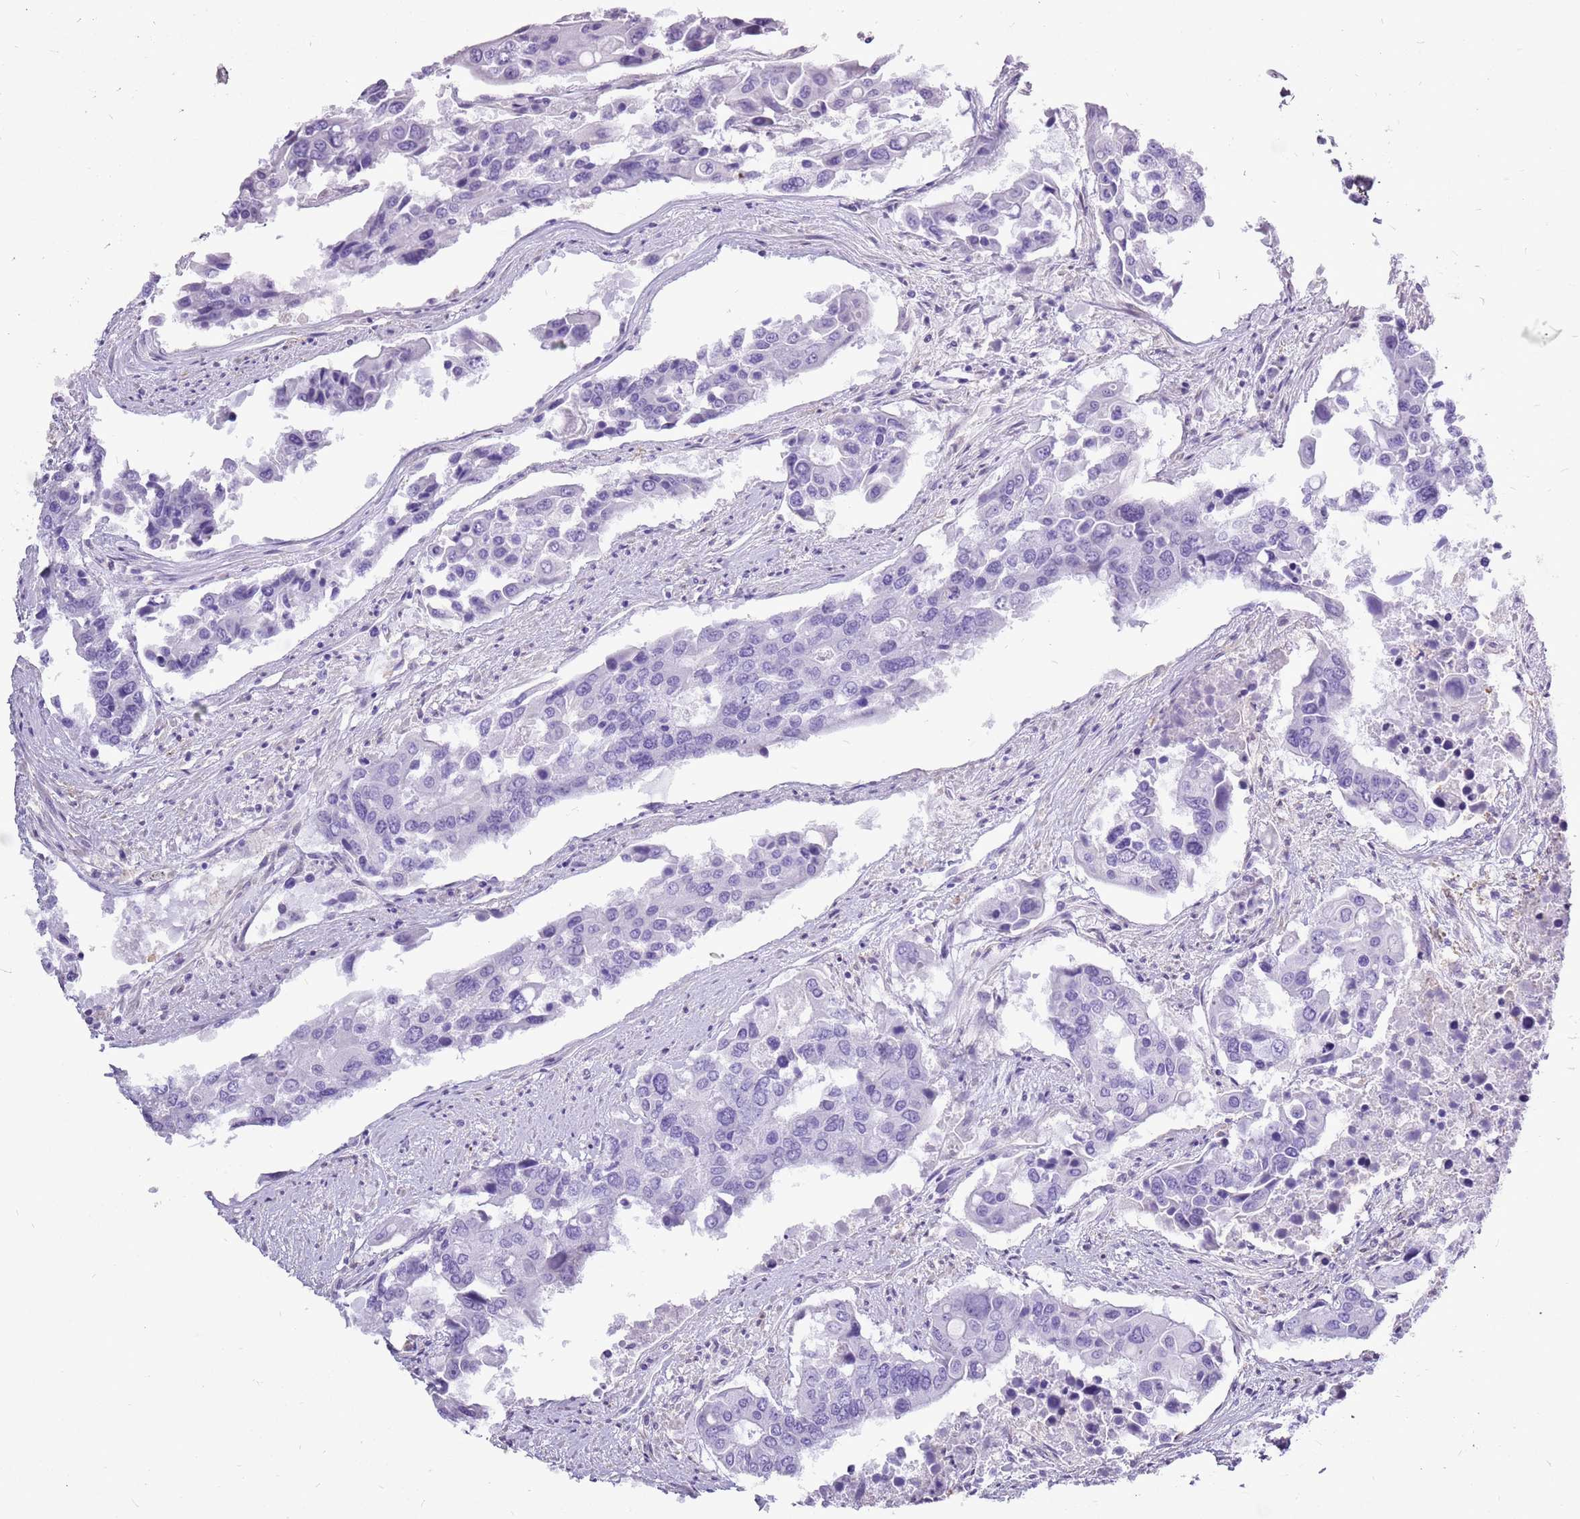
{"staining": {"intensity": "negative", "quantity": "none", "location": "none"}, "tissue": "colorectal cancer", "cell_type": "Tumor cells", "image_type": "cancer", "snomed": [{"axis": "morphology", "description": "Adenocarcinoma, NOS"}, {"axis": "topography", "description": "Colon"}], "caption": "Immunohistochemistry (IHC) of human adenocarcinoma (colorectal) shows no staining in tumor cells. (Brightfield microscopy of DAB (3,3'-diaminobenzidine) immunohistochemistry at high magnification).", "gene": "ACSS3", "patient": {"sex": "male", "age": 77}}